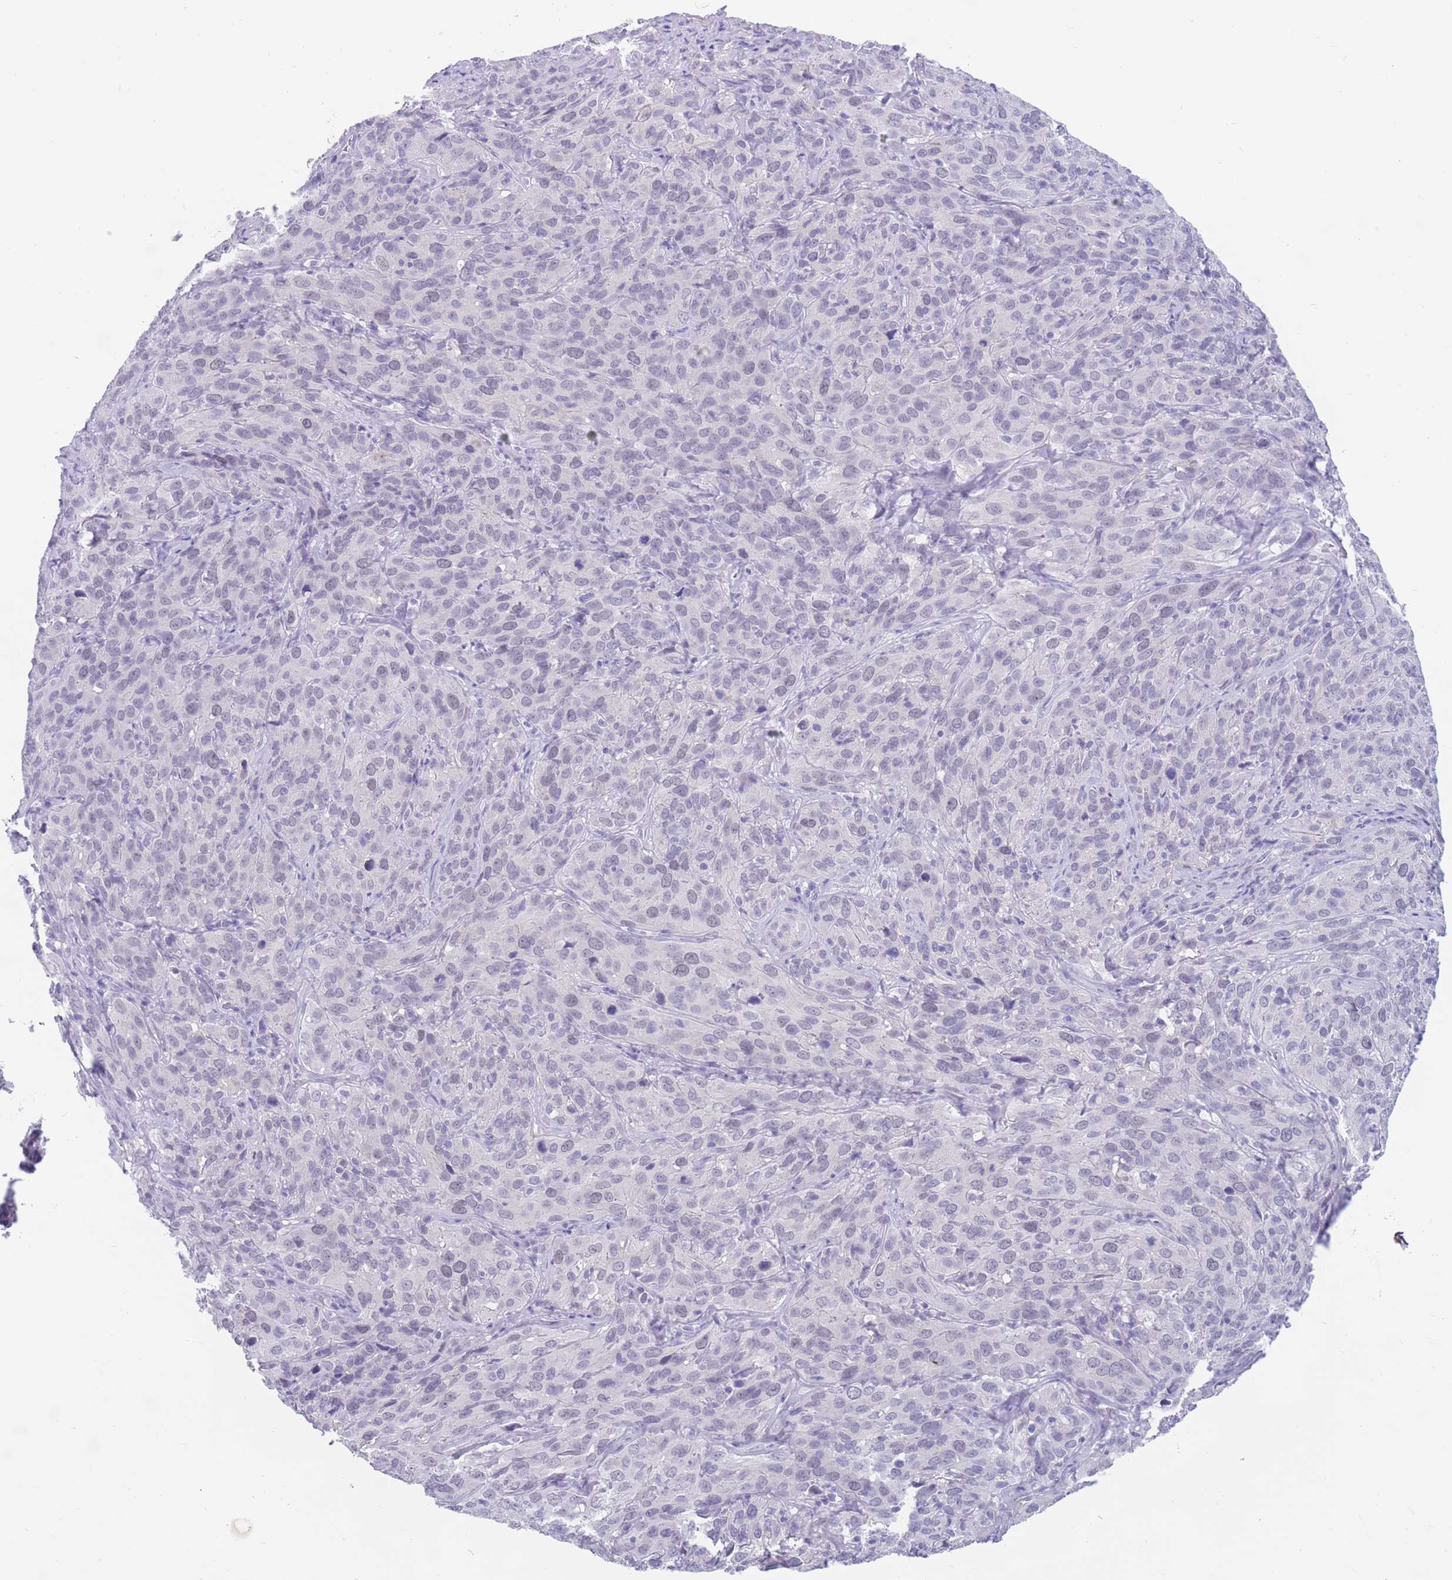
{"staining": {"intensity": "negative", "quantity": "none", "location": "none"}, "tissue": "cervical cancer", "cell_type": "Tumor cells", "image_type": "cancer", "snomed": [{"axis": "morphology", "description": "Squamous cell carcinoma, NOS"}, {"axis": "topography", "description": "Cervix"}], "caption": "DAB (3,3'-diaminobenzidine) immunohistochemical staining of cervical cancer shows no significant staining in tumor cells.", "gene": "DPYD", "patient": {"sex": "female", "age": 51}}